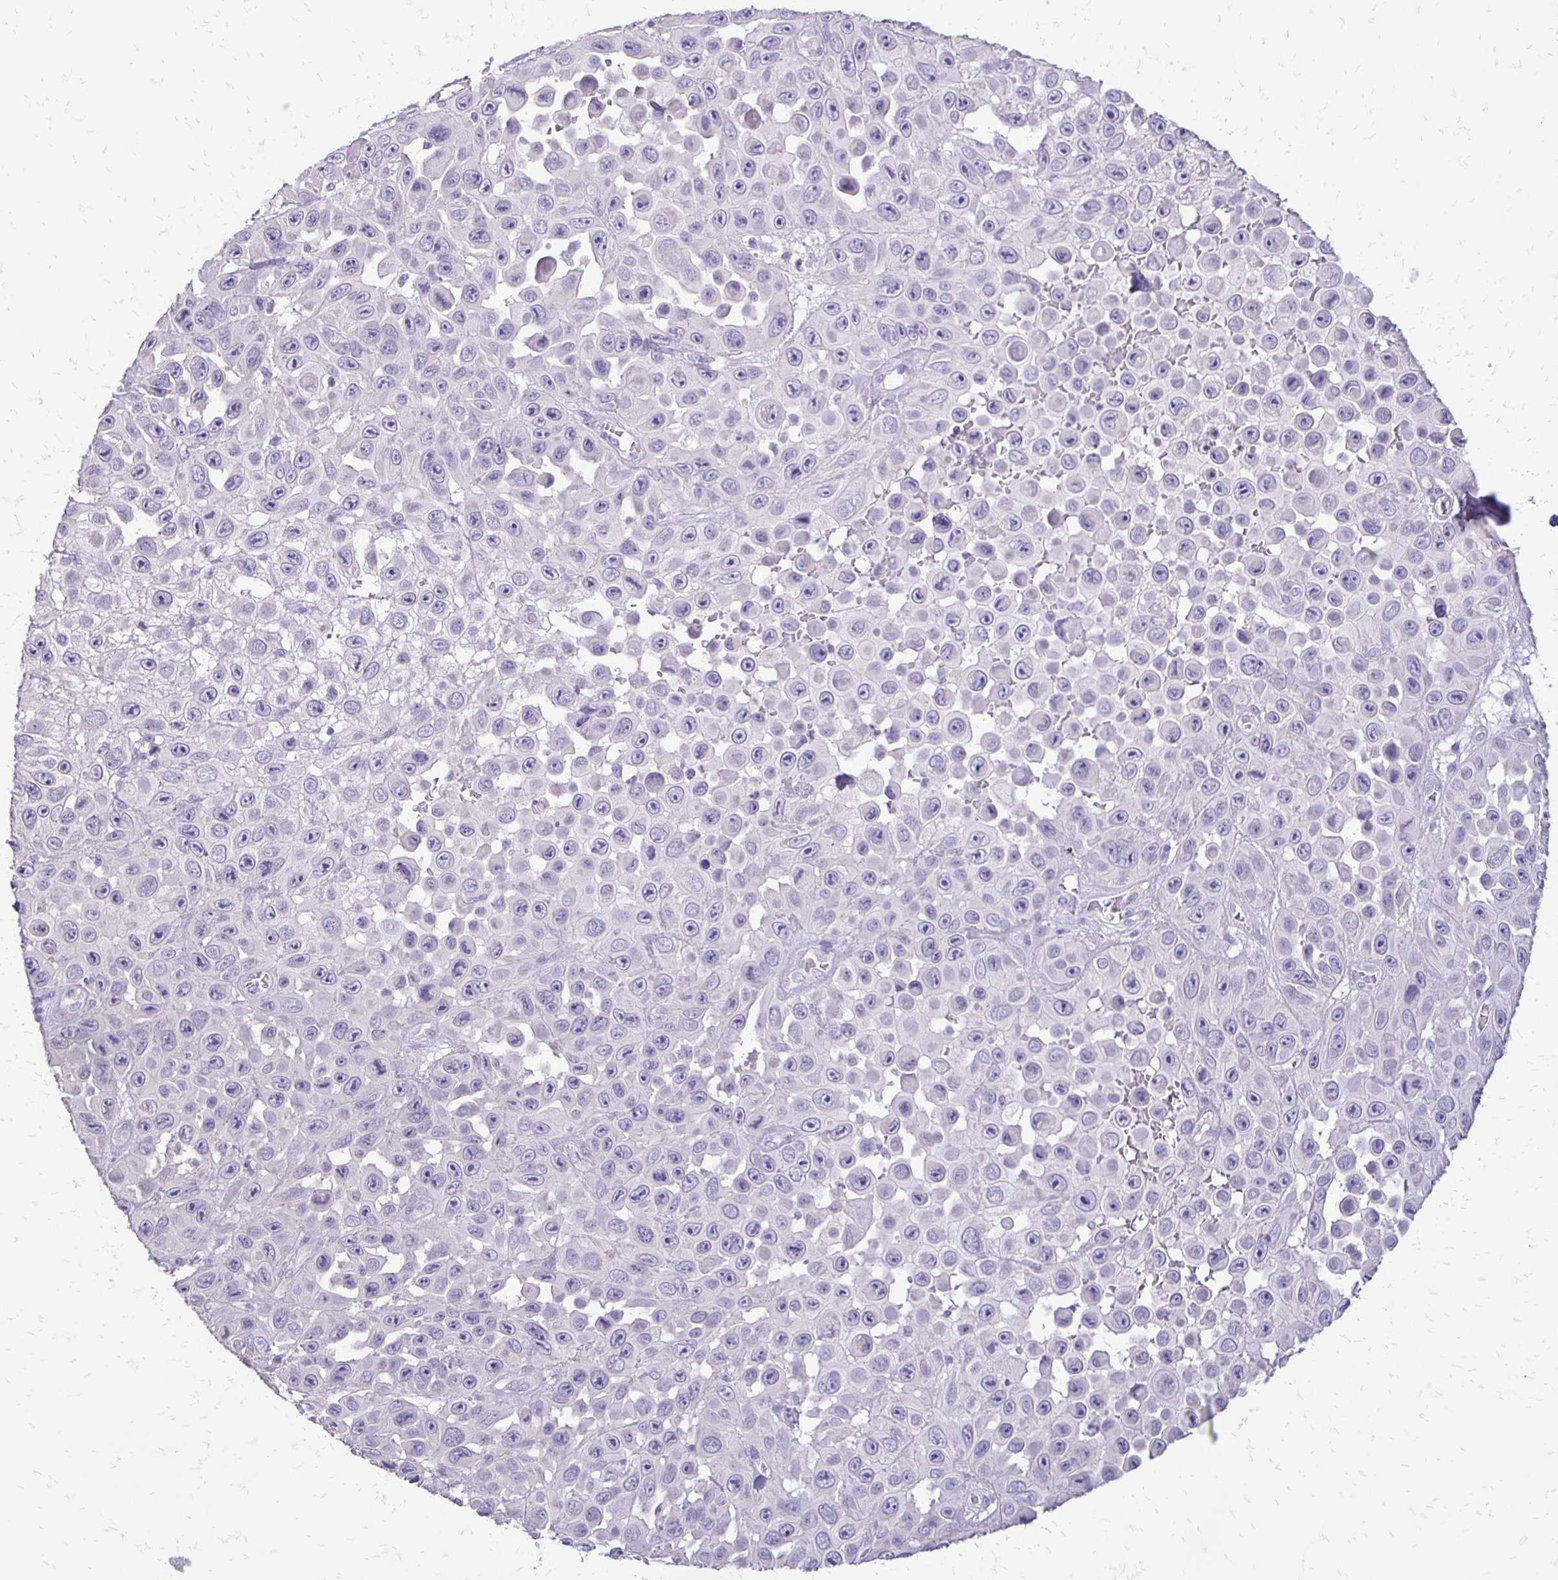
{"staining": {"intensity": "negative", "quantity": "none", "location": "none"}, "tissue": "skin cancer", "cell_type": "Tumor cells", "image_type": "cancer", "snomed": [{"axis": "morphology", "description": "Squamous cell carcinoma, NOS"}, {"axis": "topography", "description": "Skin"}], "caption": "Immunohistochemistry (IHC) micrograph of skin cancer stained for a protein (brown), which demonstrates no expression in tumor cells.", "gene": "ALPG", "patient": {"sex": "male", "age": 81}}